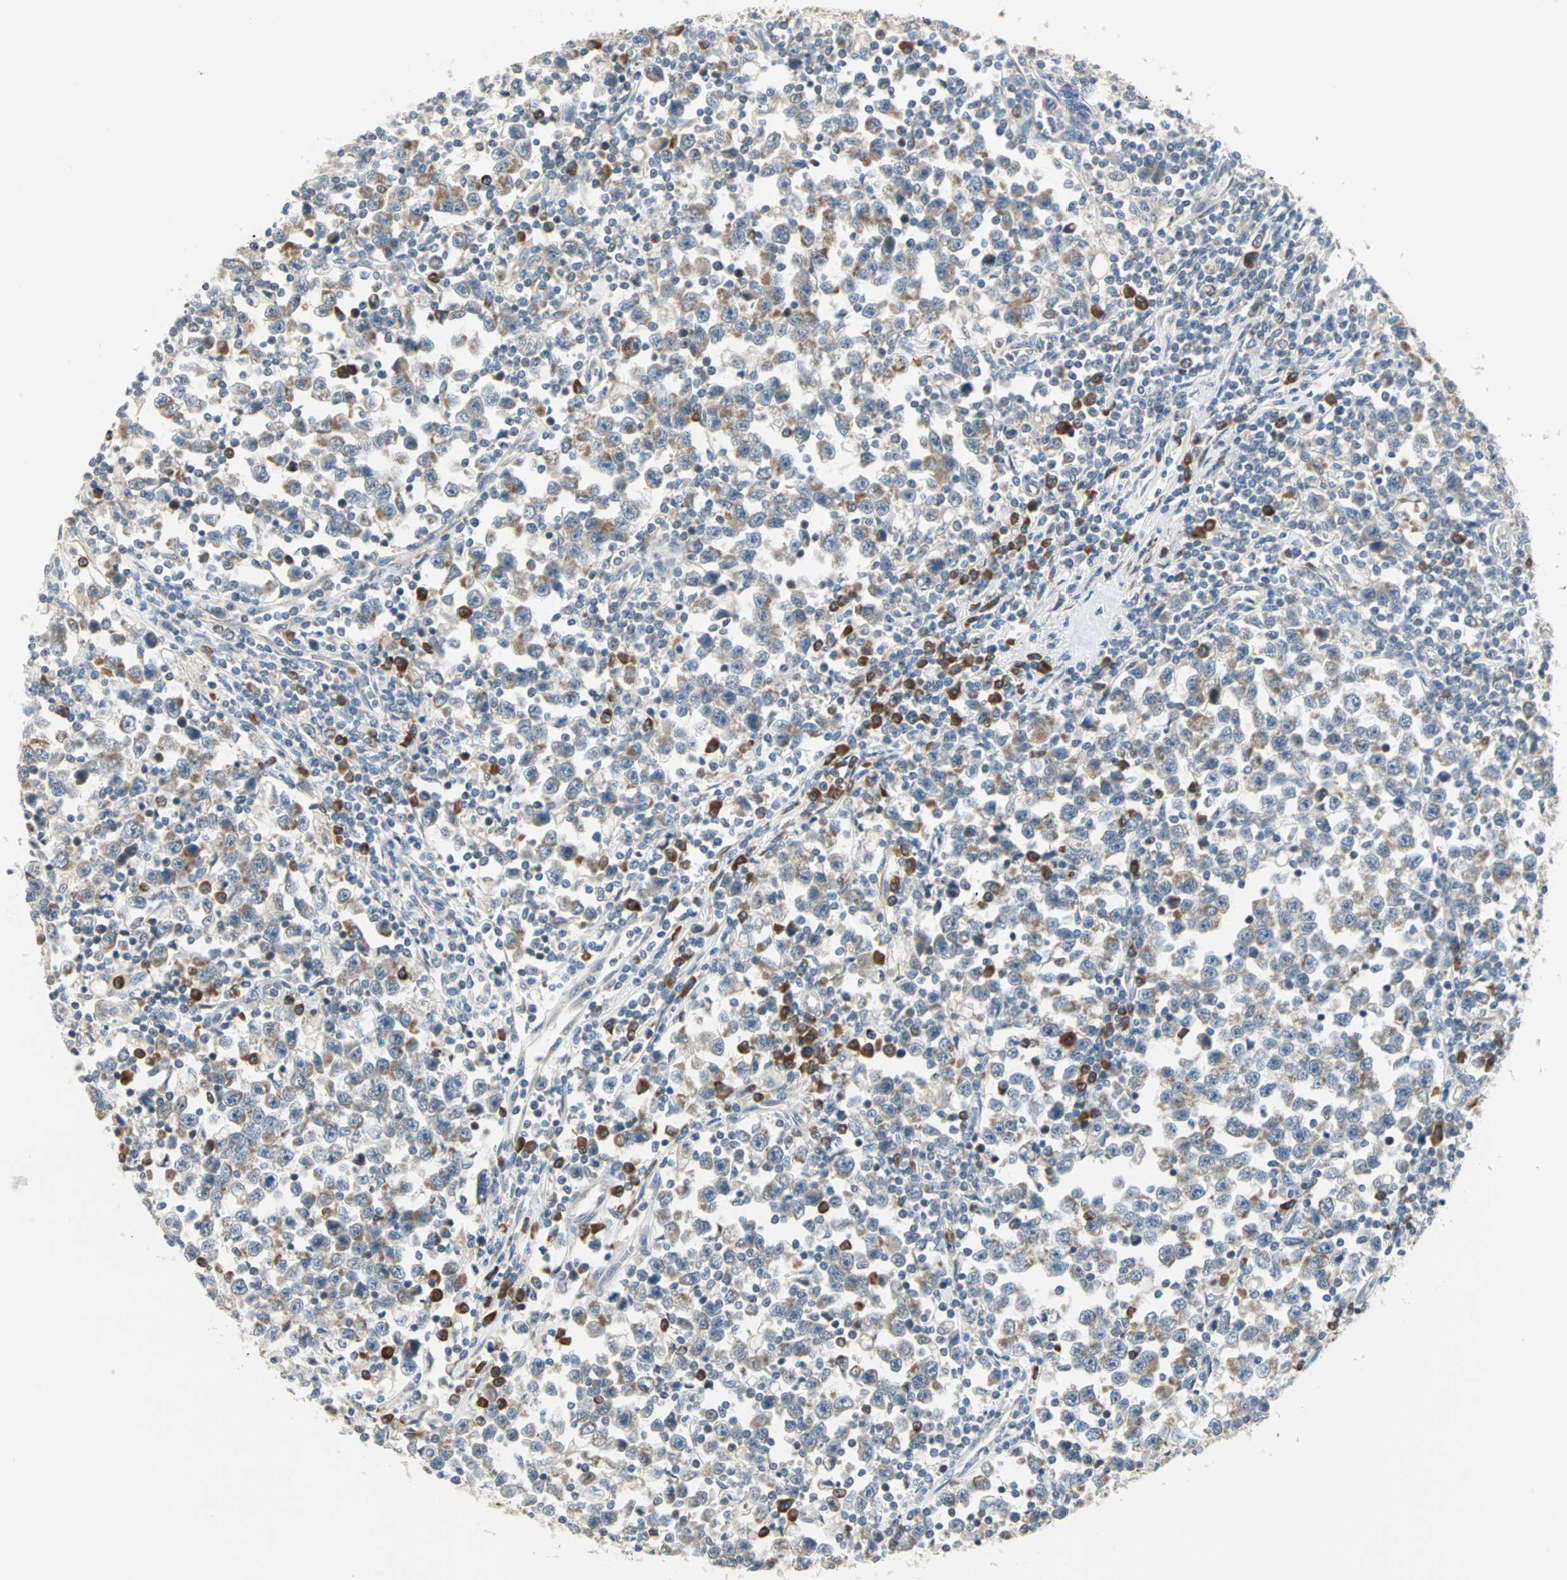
{"staining": {"intensity": "moderate", "quantity": "25%-75%", "location": "cytoplasmic/membranous"}, "tissue": "testis cancer", "cell_type": "Tumor cells", "image_type": "cancer", "snomed": [{"axis": "morphology", "description": "Seminoma, NOS"}, {"axis": "topography", "description": "Testis"}], "caption": "The photomicrograph reveals immunohistochemical staining of testis cancer. There is moderate cytoplasmic/membranous positivity is seen in about 25%-75% of tumor cells.", "gene": "SAR1A", "patient": {"sex": "male", "age": 43}}